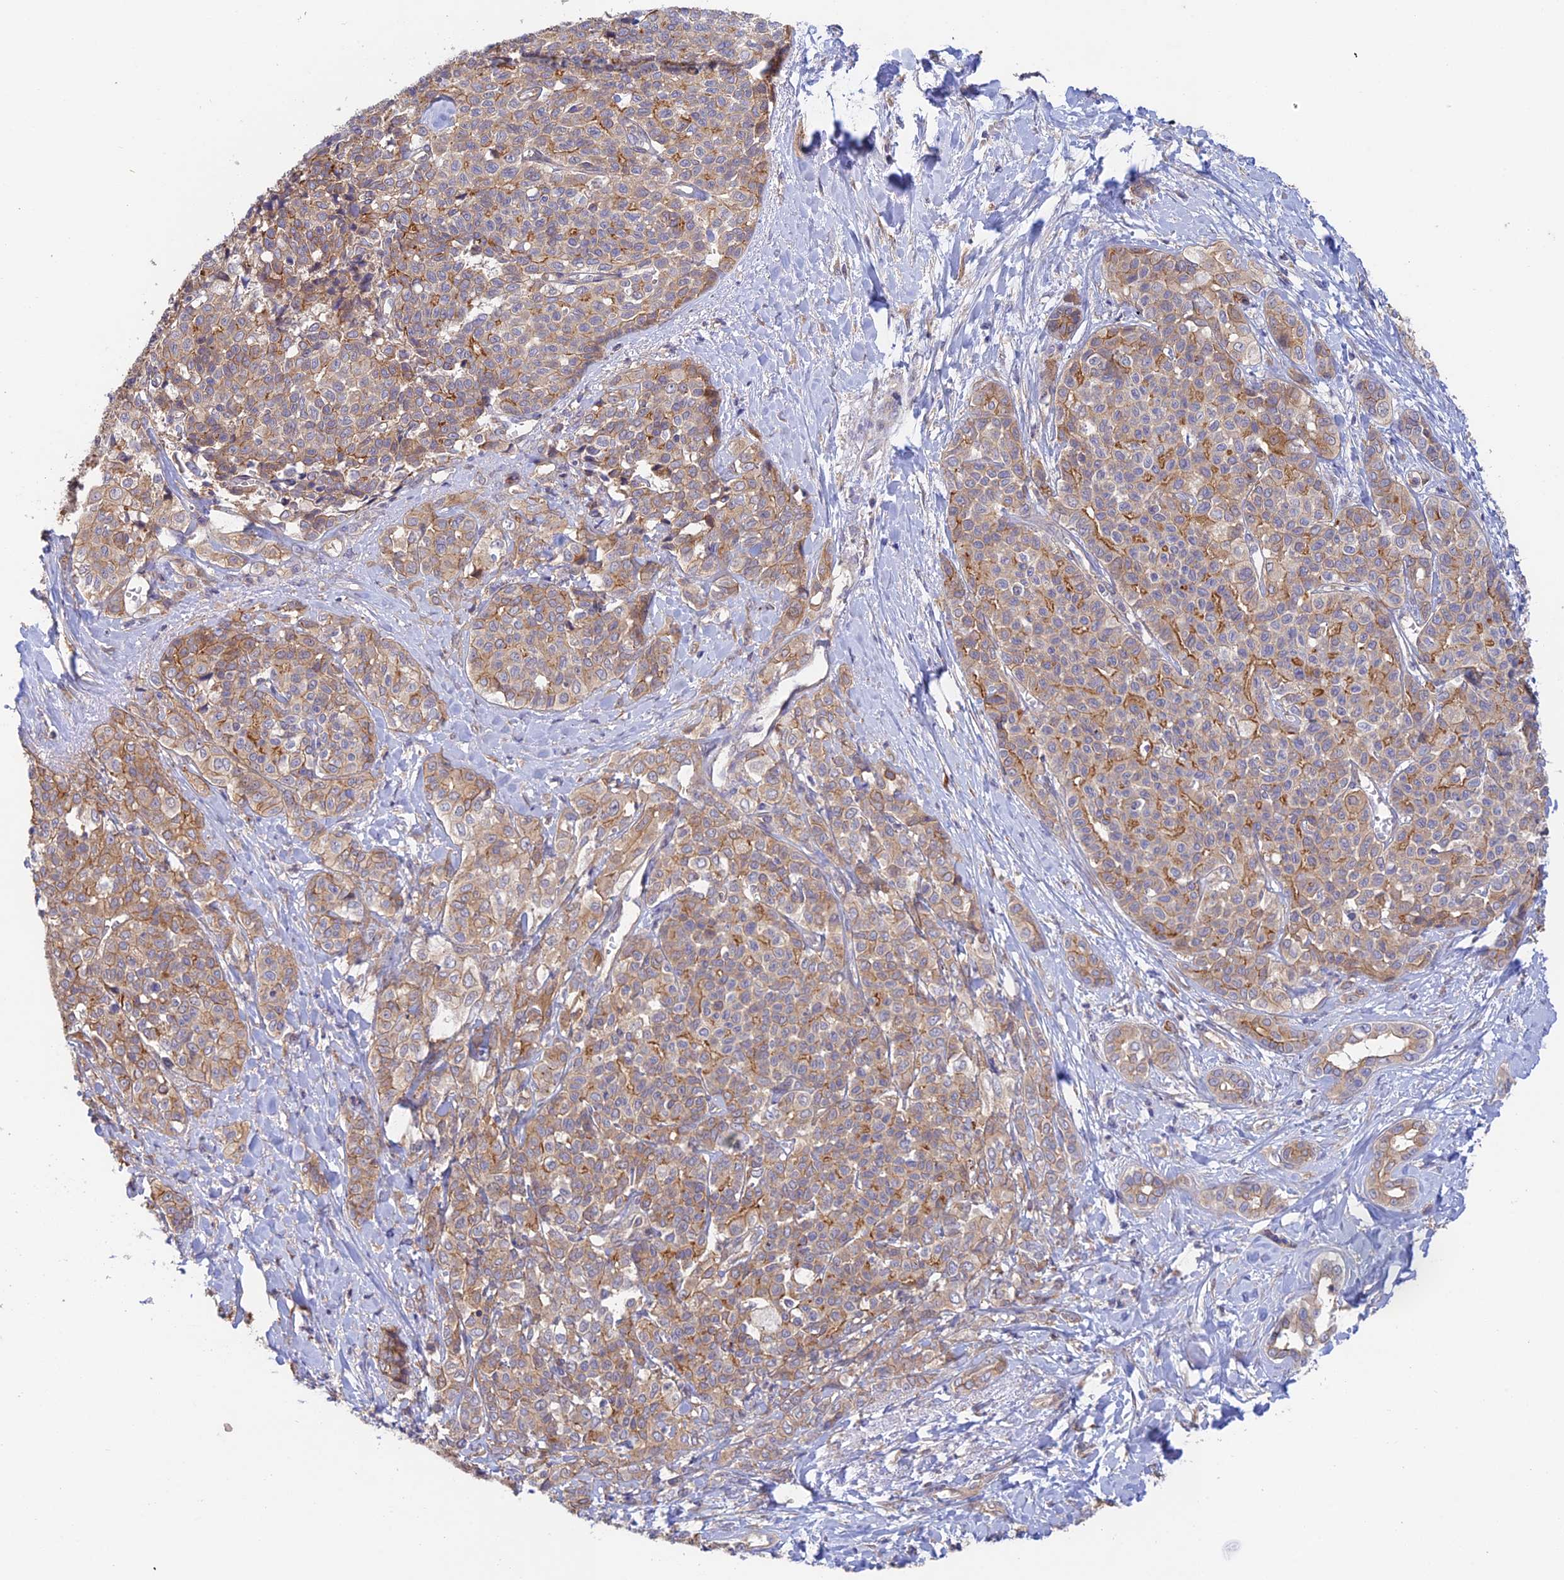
{"staining": {"intensity": "moderate", "quantity": "25%-75%", "location": "cytoplasmic/membranous"}, "tissue": "liver cancer", "cell_type": "Tumor cells", "image_type": "cancer", "snomed": [{"axis": "morphology", "description": "Cholangiocarcinoma"}, {"axis": "topography", "description": "Liver"}], "caption": "Tumor cells show moderate cytoplasmic/membranous positivity in approximately 25%-75% of cells in liver cholangiocarcinoma.", "gene": "MYO9A", "patient": {"sex": "female", "age": 77}}